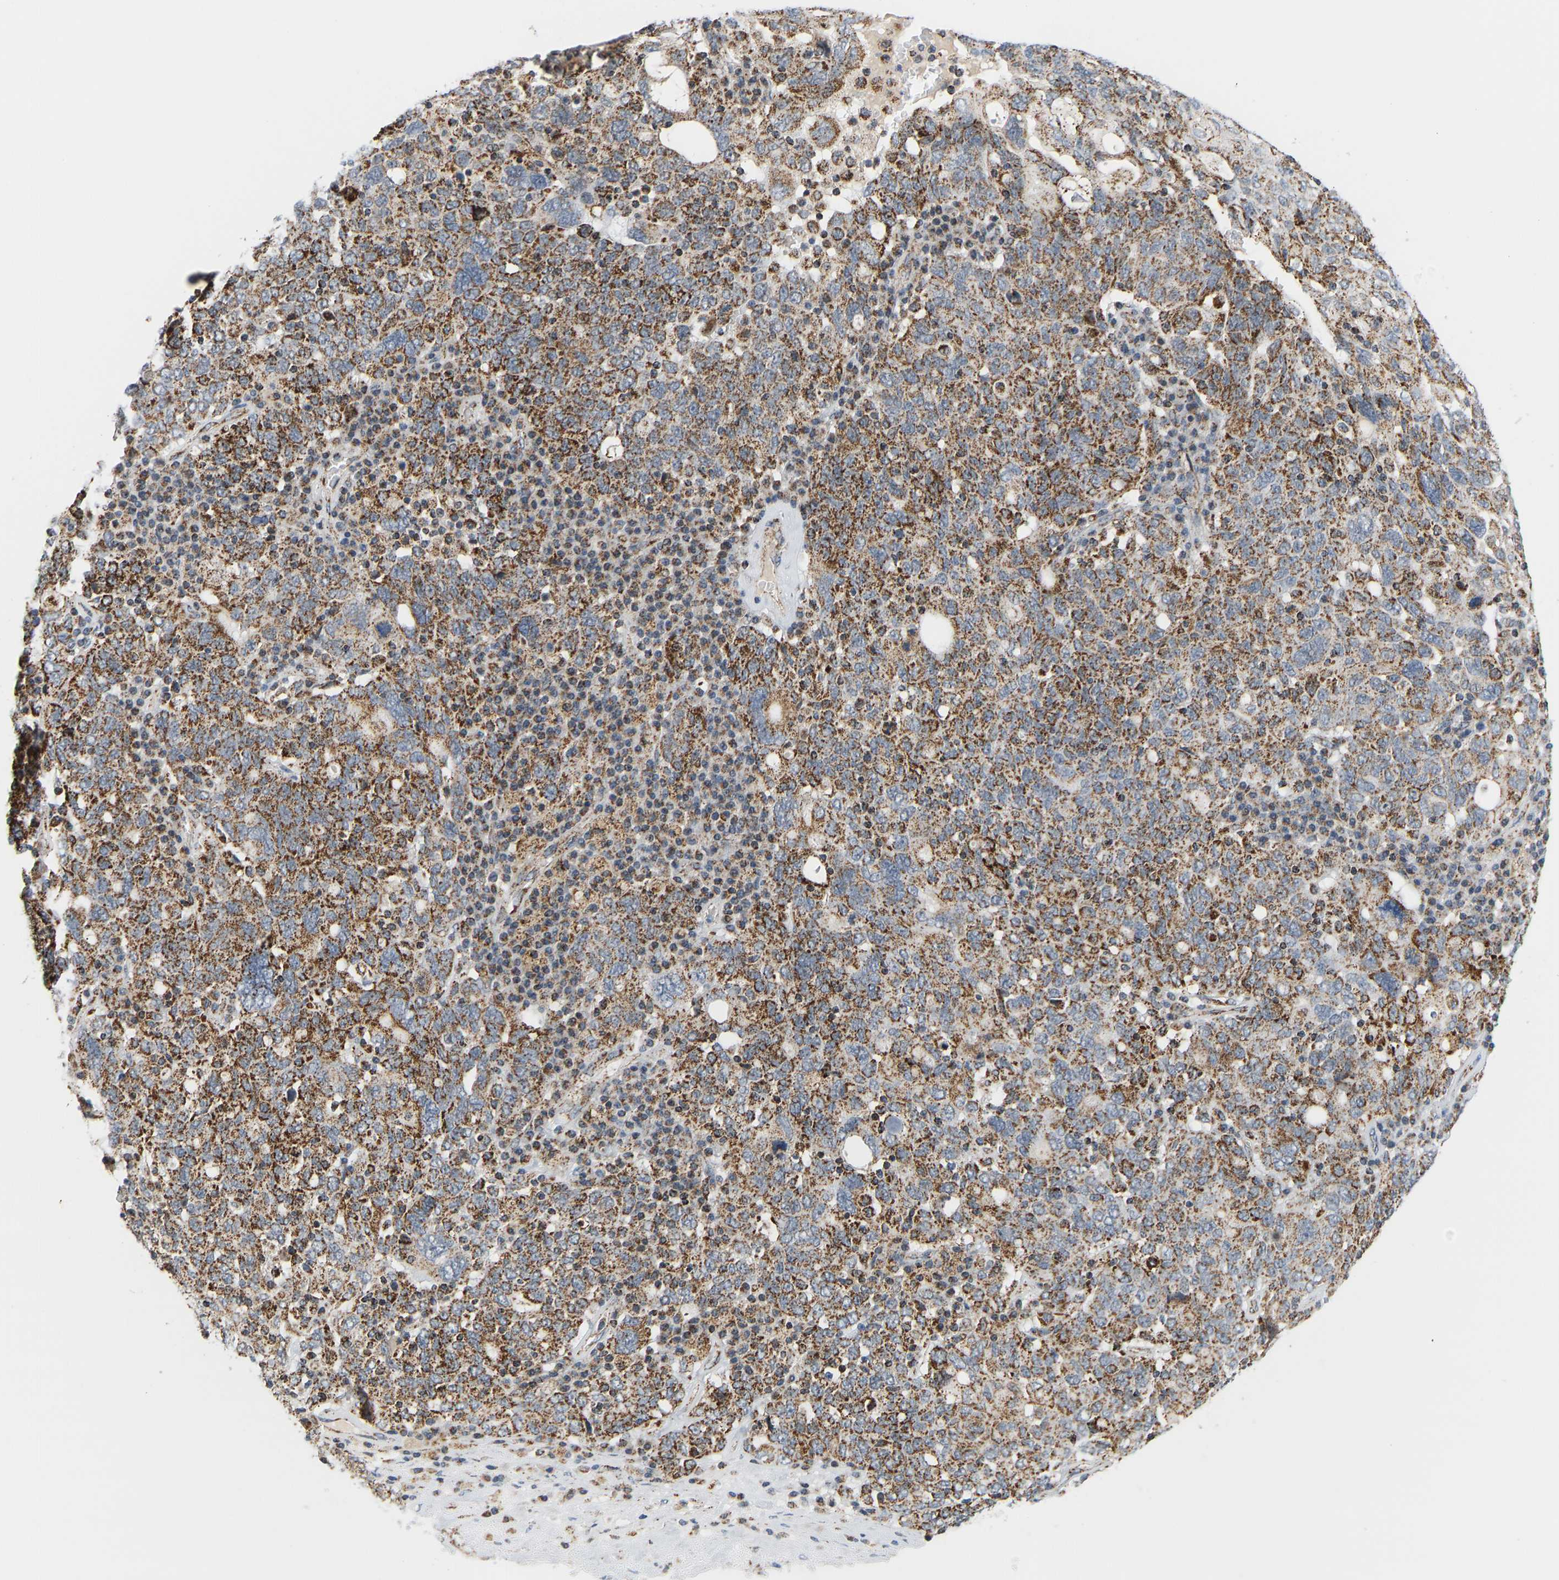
{"staining": {"intensity": "strong", "quantity": ">75%", "location": "cytoplasmic/membranous"}, "tissue": "ovarian cancer", "cell_type": "Tumor cells", "image_type": "cancer", "snomed": [{"axis": "morphology", "description": "Carcinoma, endometroid"}, {"axis": "topography", "description": "Ovary"}], "caption": "Strong cytoplasmic/membranous expression is appreciated in approximately >75% of tumor cells in ovarian endometroid carcinoma.", "gene": "GPSM2", "patient": {"sex": "female", "age": 62}}